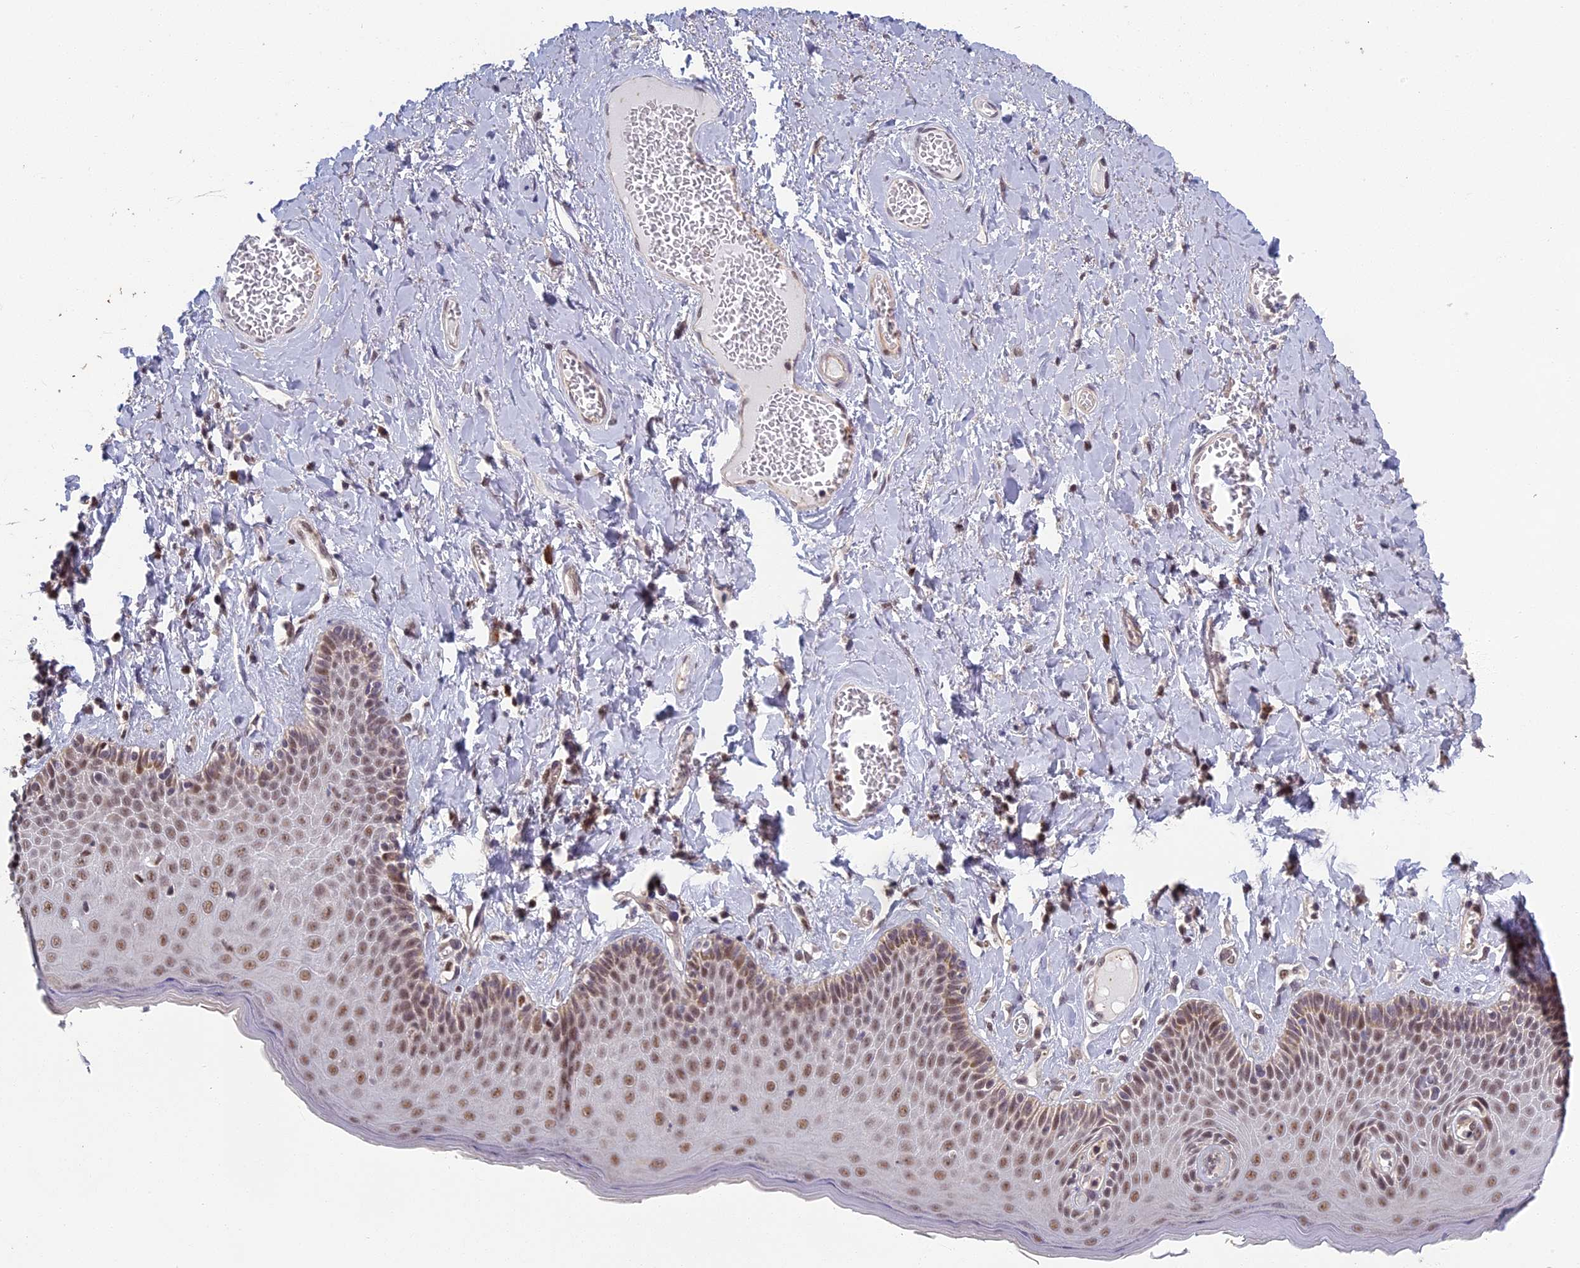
{"staining": {"intensity": "moderate", "quantity": ">75%", "location": "nuclear"}, "tissue": "skin", "cell_type": "Epidermal cells", "image_type": "normal", "snomed": [{"axis": "morphology", "description": "Normal tissue, NOS"}, {"axis": "topography", "description": "Anal"}], "caption": "Immunohistochemical staining of normal human skin demonstrates medium levels of moderate nuclear positivity in approximately >75% of epidermal cells.", "gene": "MORF4L1", "patient": {"sex": "male", "age": 69}}